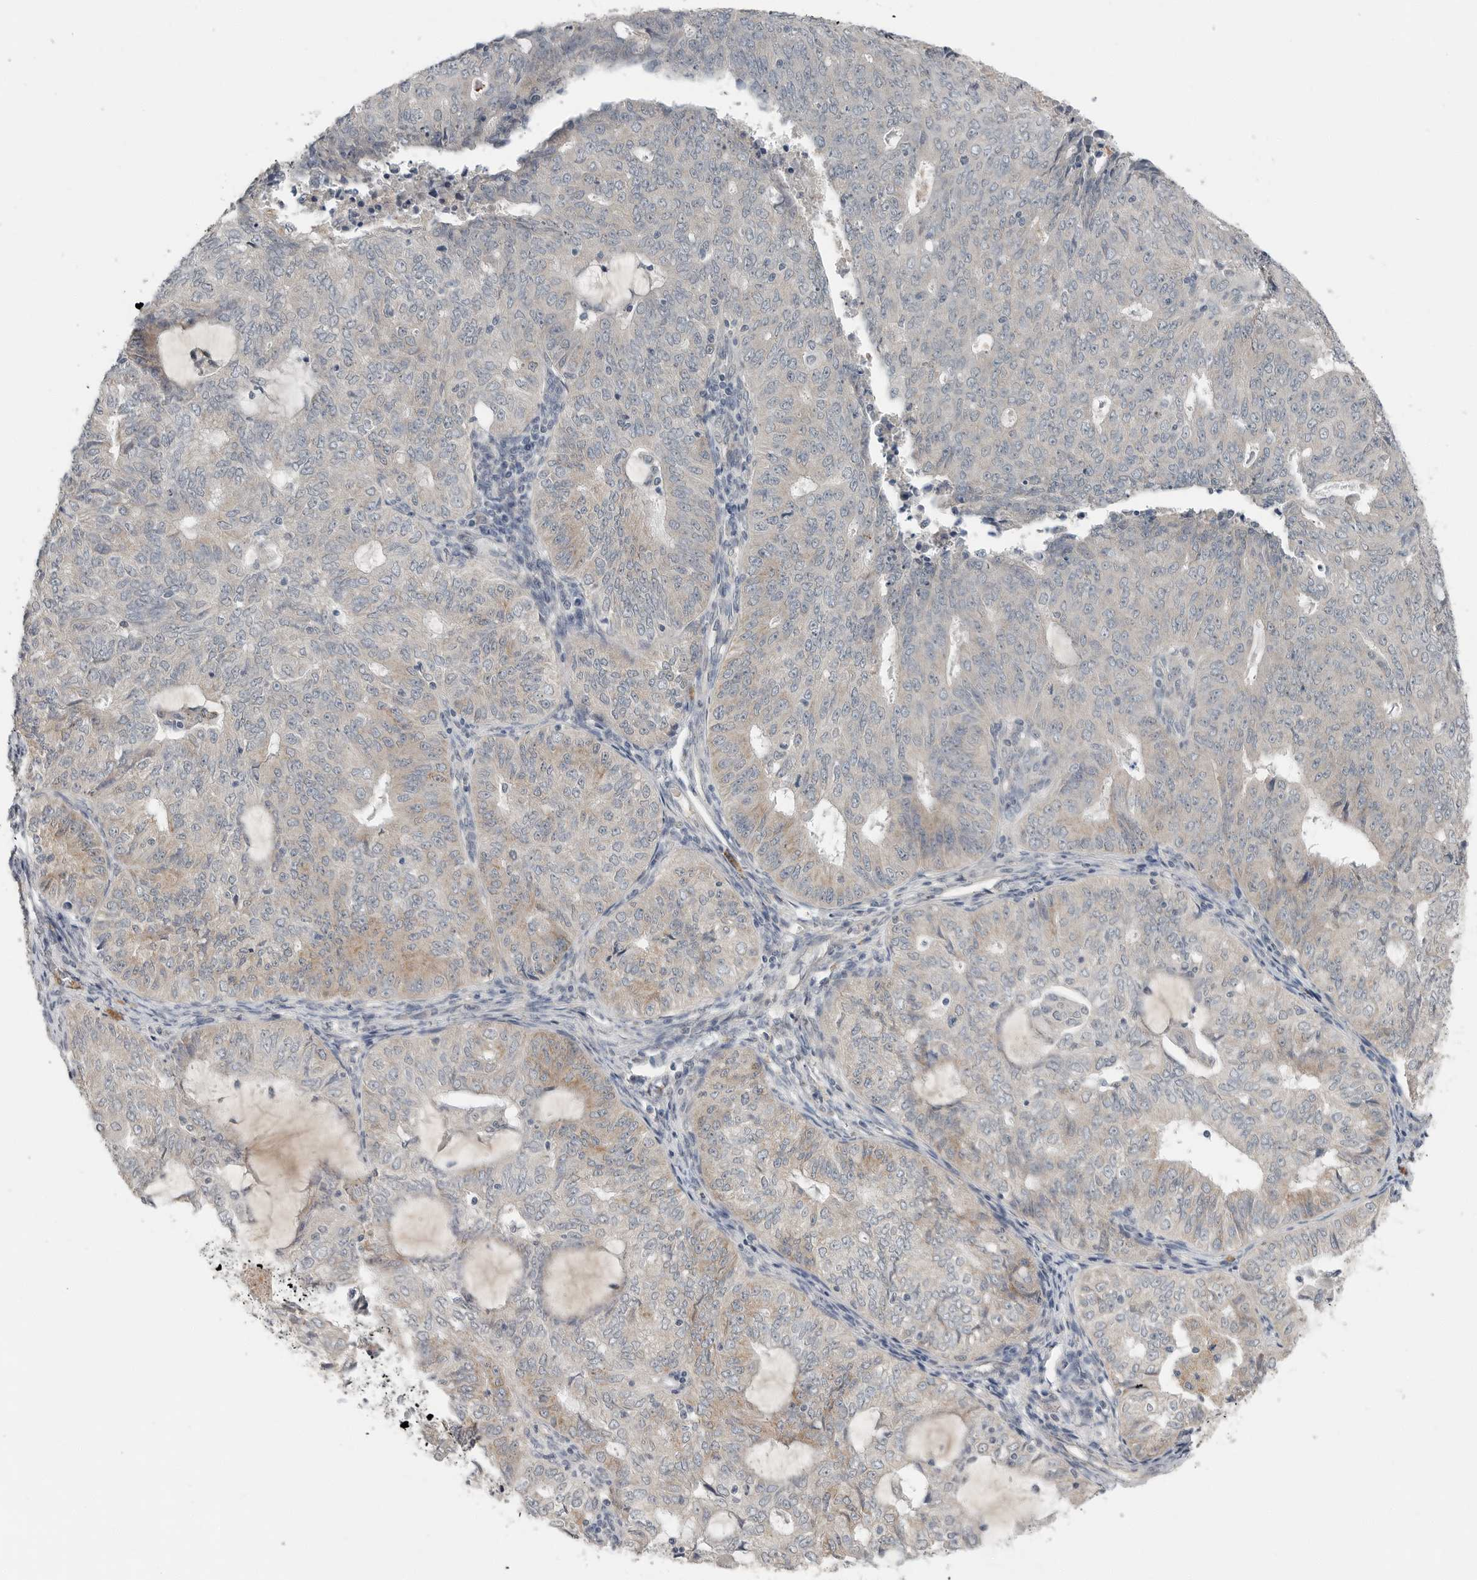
{"staining": {"intensity": "weak", "quantity": "<25%", "location": "cytoplasmic/membranous"}, "tissue": "endometrial cancer", "cell_type": "Tumor cells", "image_type": "cancer", "snomed": [{"axis": "morphology", "description": "Adenocarcinoma, NOS"}, {"axis": "topography", "description": "Endometrium"}], "caption": "Immunohistochemistry of adenocarcinoma (endometrial) displays no expression in tumor cells.", "gene": "FCRLB", "patient": {"sex": "female", "age": 32}}